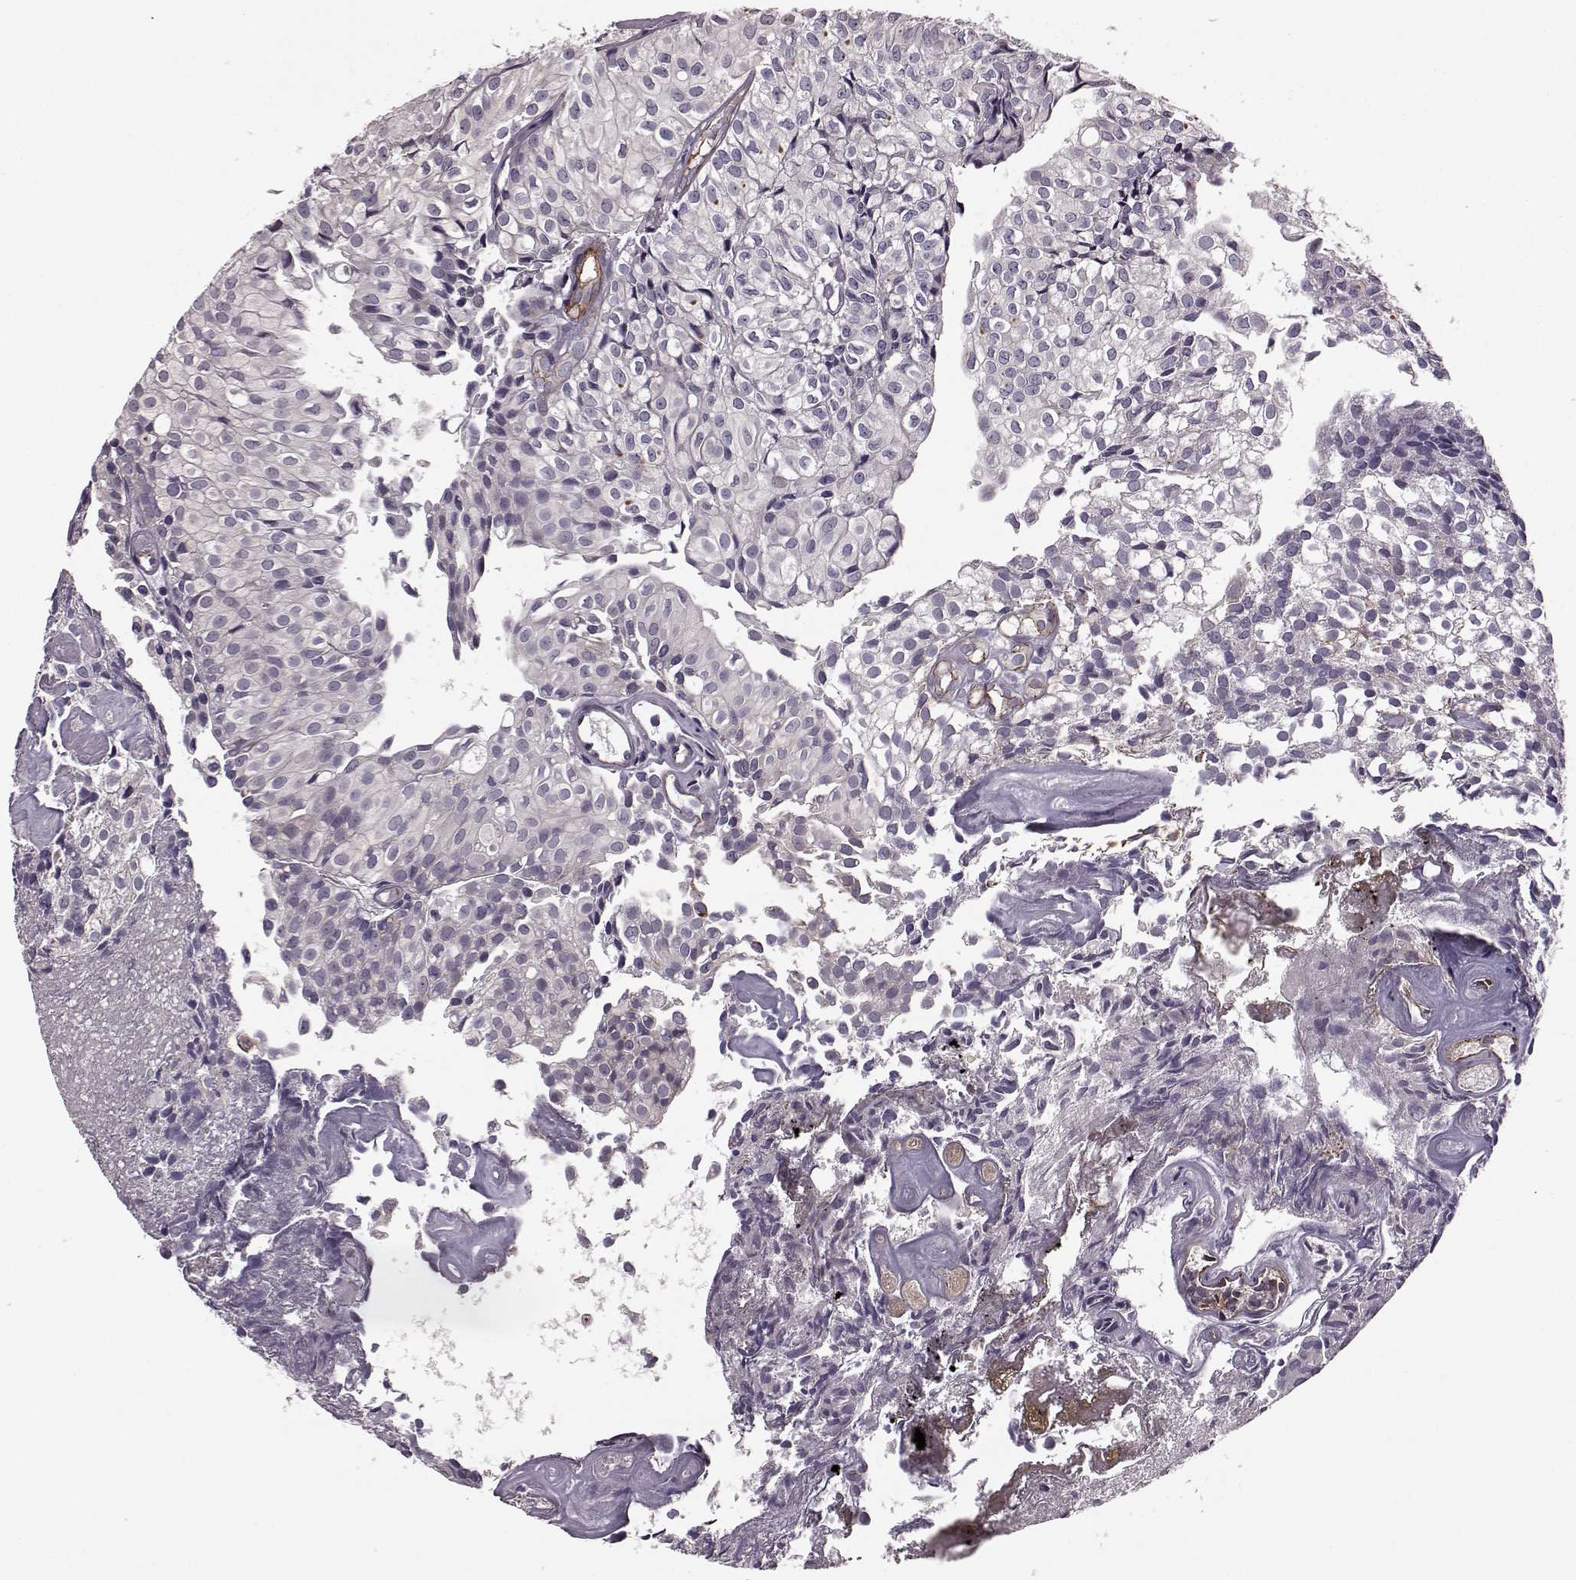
{"staining": {"intensity": "negative", "quantity": "none", "location": "none"}, "tissue": "urothelial cancer", "cell_type": "Tumor cells", "image_type": "cancer", "snomed": [{"axis": "morphology", "description": "Urothelial carcinoma, Low grade"}, {"axis": "topography", "description": "Urinary bladder"}], "caption": "Image shows no significant protein expression in tumor cells of urothelial cancer.", "gene": "SYNPO", "patient": {"sex": "male", "age": 89}}